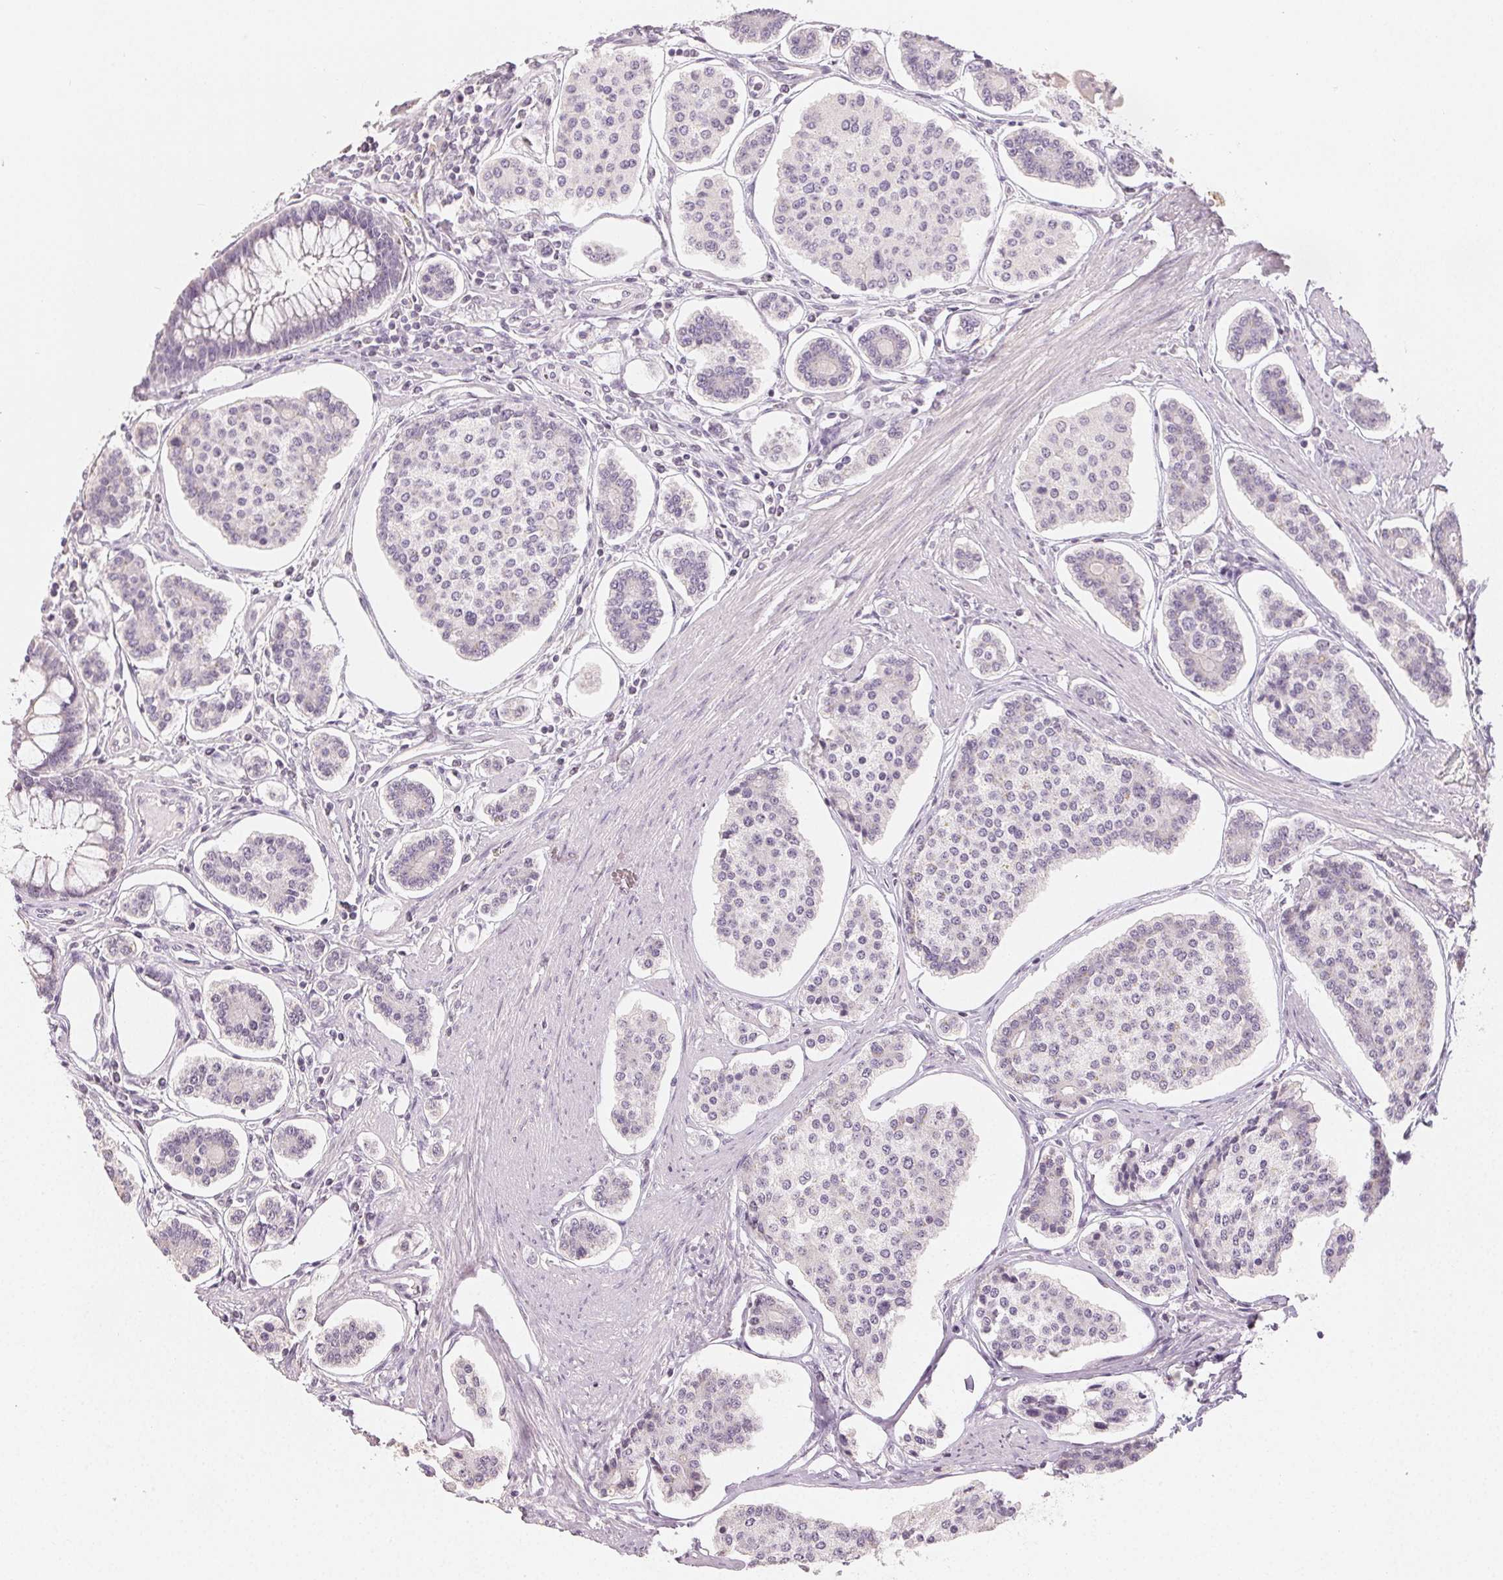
{"staining": {"intensity": "negative", "quantity": "none", "location": "none"}, "tissue": "carcinoid", "cell_type": "Tumor cells", "image_type": "cancer", "snomed": [{"axis": "morphology", "description": "Carcinoid, malignant, NOS"}, {"axis": "topography", "description": "Small intestine"}], "caption": "Immunohistochemistry of human carcinoid (malignant) exhibits no staining in tumor cells.", "gene": "LVRN", "patient": {"sex": "female", "age": 65}}